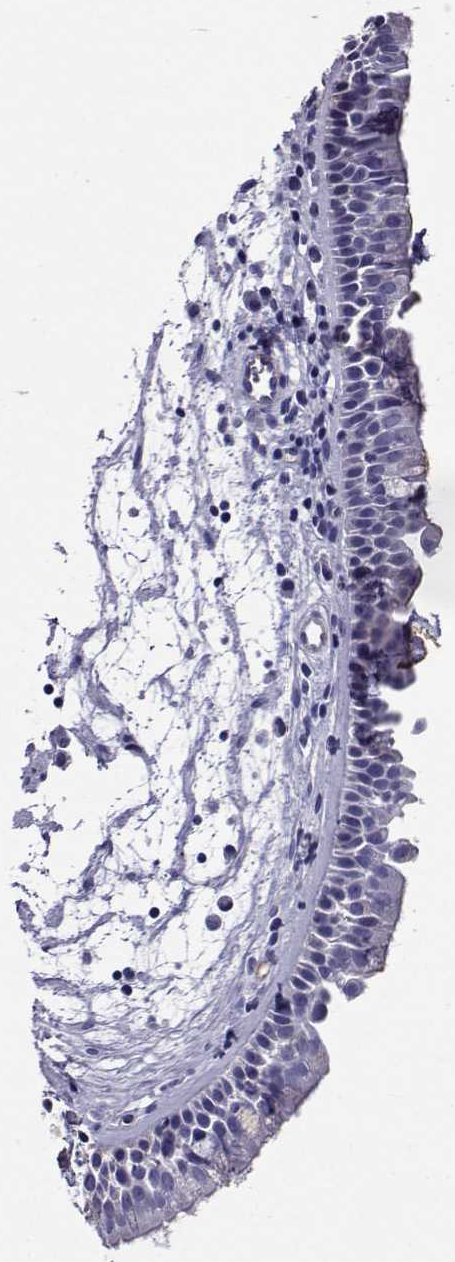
{"staining": {"intensity": "negative", "quantity": "none", "location": "none"}, "tissue": "nasopharynx", "cell_type": "Respiratory epithelial cells", "image_type": "normal", "snomed": [{"axis": "morphology", "description": "Normal tissue, NOS"}, {"axis": "topography", "description": "Nasopharynx"}], "caption": "IHC histopathology image of unremarkable nasopharynx: nasopharynx stained with DAB shows no significant protein staining in respiratory epithelial cells. (DAB (3,3'-diaminobenzidine) immunohistochemistry (IHC) with hematoxylin counter stain).", "gene": "CLUL1", "patient": {"sex": "female", "age": 68}}